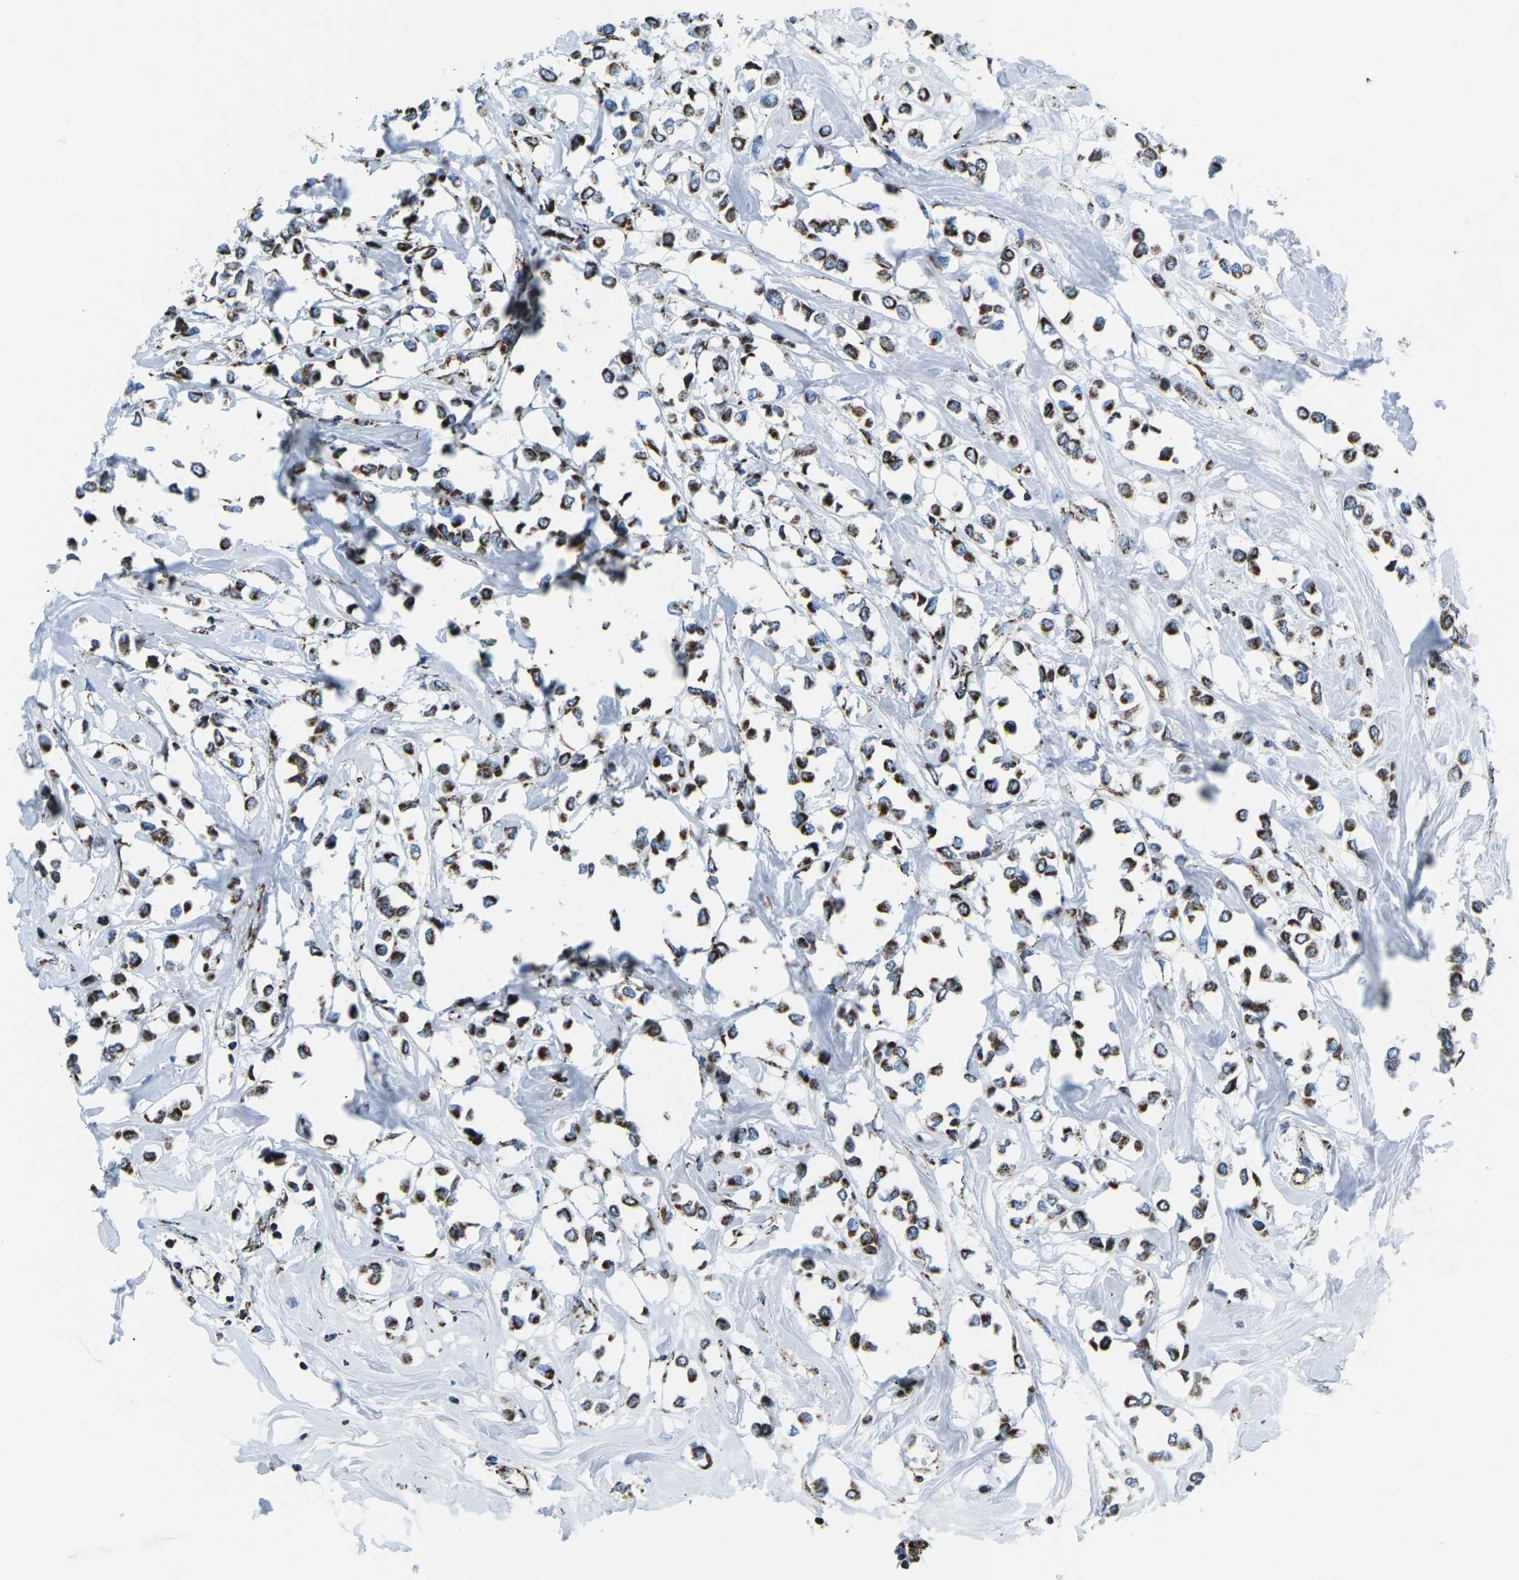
{"staining": {"intensity": "strong", "quantity": ">75%", "location": "cytoplasmic/membranous"}, "tissue": "breast cancer", "cell_type": "Tumor cells", "image_type": "cancer", "snomed": [{"axis": "morphology", "description": "Lobular carcinoma"}, {"axis": "topography", "description": "Breast"}], "caption": "A high-resolution micrograph shows immunohistochemistry staining of breast cancer, which shows strong cytoplasmic/membranous positivity in approximately >75% of tumor cells. The staining is performed using DAB (3,3'-diaminobenzidine) brown chromogen to label protein expression. The nuclei are counter-stained blue using hematoxylin.", "gene": "COX6C", "patient": {"sex": "female", "age": 51}}